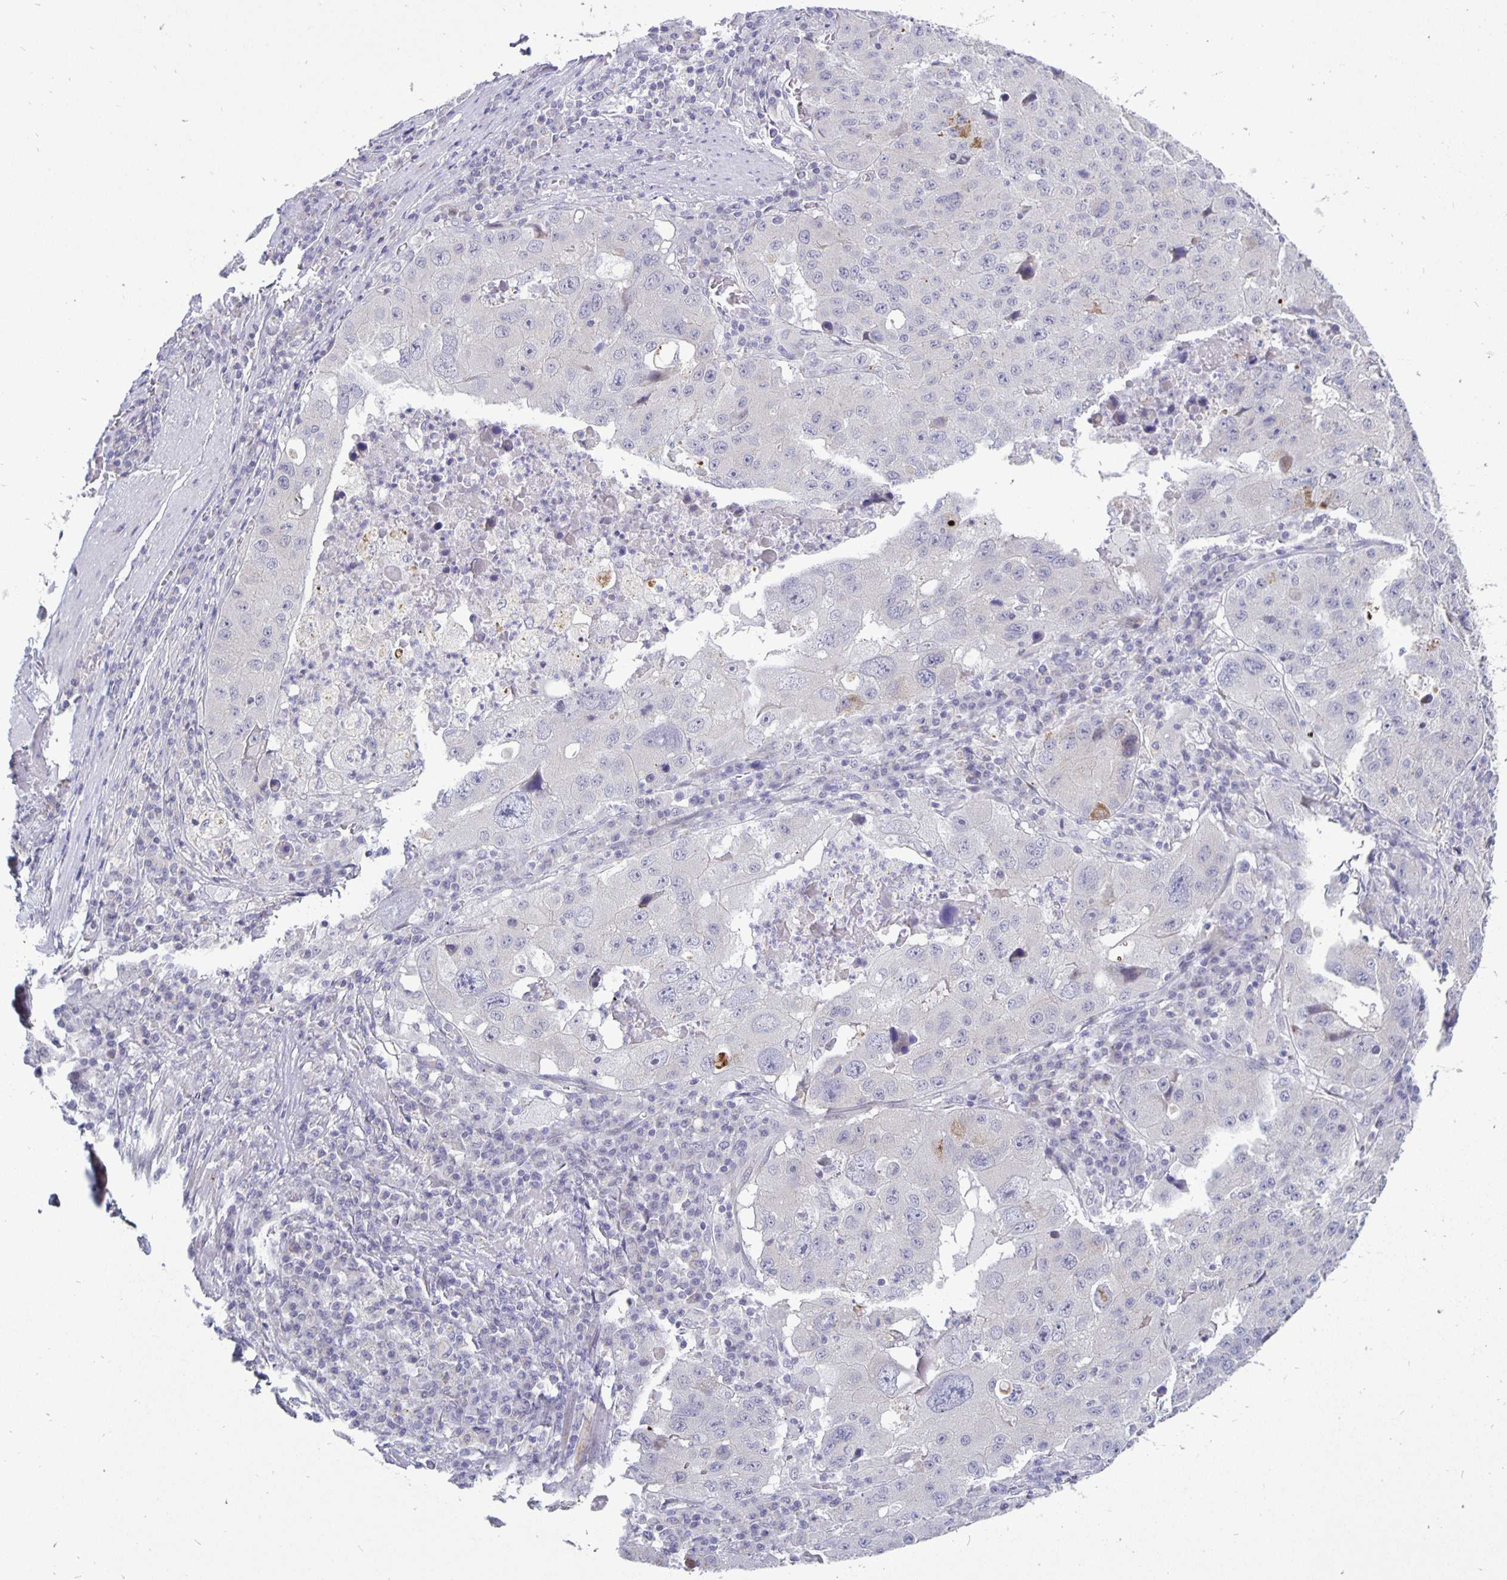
{"staining": {"intensity": "negative", "quantity": "none", "location": "none"}, "tissue": "stomach cancer", "cell_type": "Tumor cells", "image_type": "cancer", "snomed": [{"axis": "morphology", "description": "Adenocarcinoma, NOS"}, {"axis": "topography", "description": "Stomach"}], "caption": "This is an immunohistochemistry image of stomach cancer. There is no expression in tumor cells.", "gene": "ERBB2", "patient": {"sex": "male", "age": 71}}